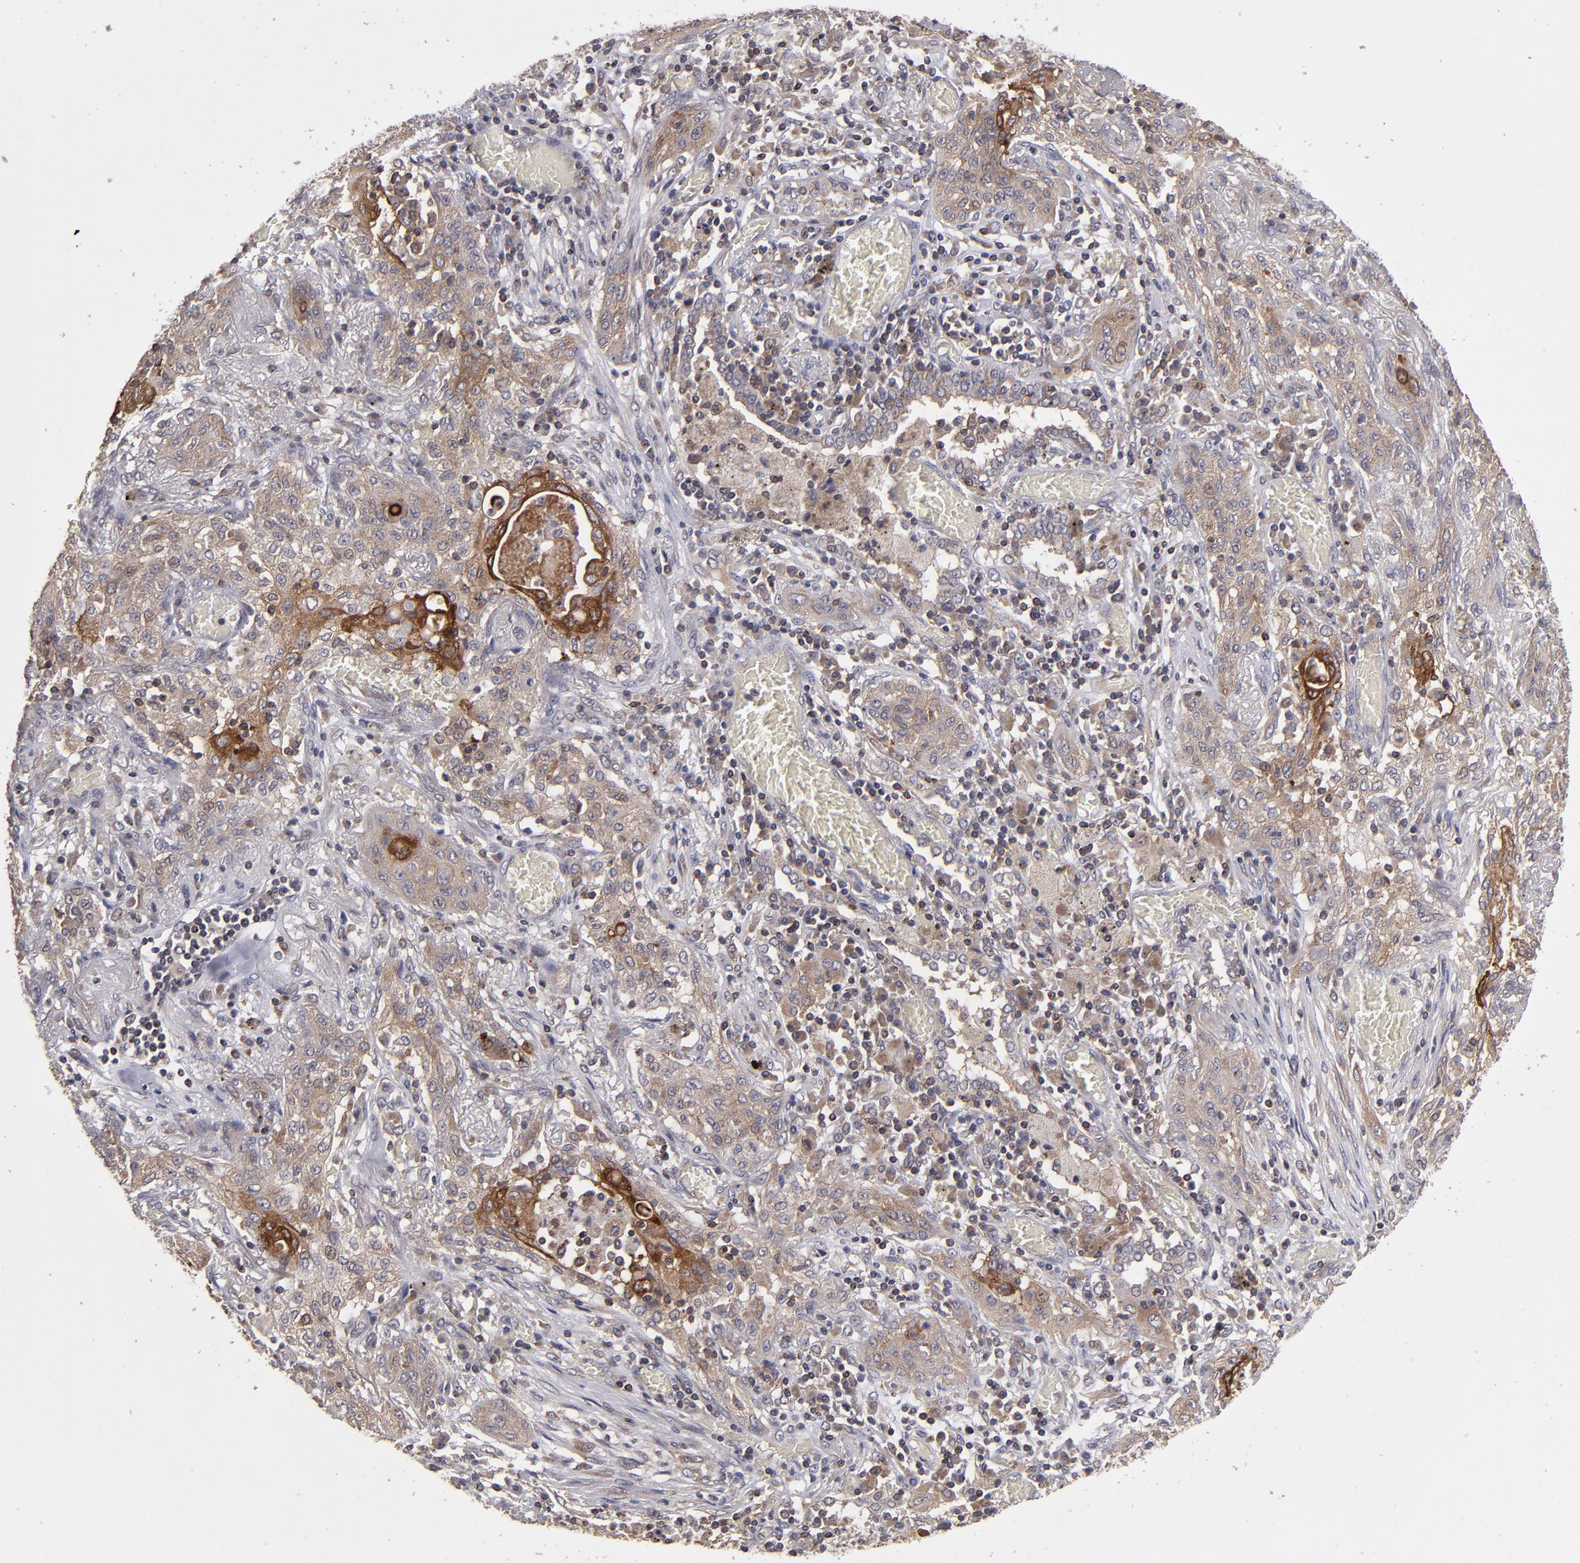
{"staining": {"intensity": "moderate", "quantity": ">75%", "location": "cytoplasmic/membranous"}, "tissue": "lung cancer", "cell_type": "Tumor cells", "image_type": "cancer", "snomed": [{"axis": "morphology", "description": "Squamous cell carcinoma, NOS"}, {"axis": "topography", "description": "Lung"}], "caption": "A medium amount of moderate cytoplasmic/membranous positivity is seen in about >75% of tumor cells in lung cancer (squamous cell carcinoma) tissue.", "gene": "NF2", "patient": {"sex": "female", "age": 47}}